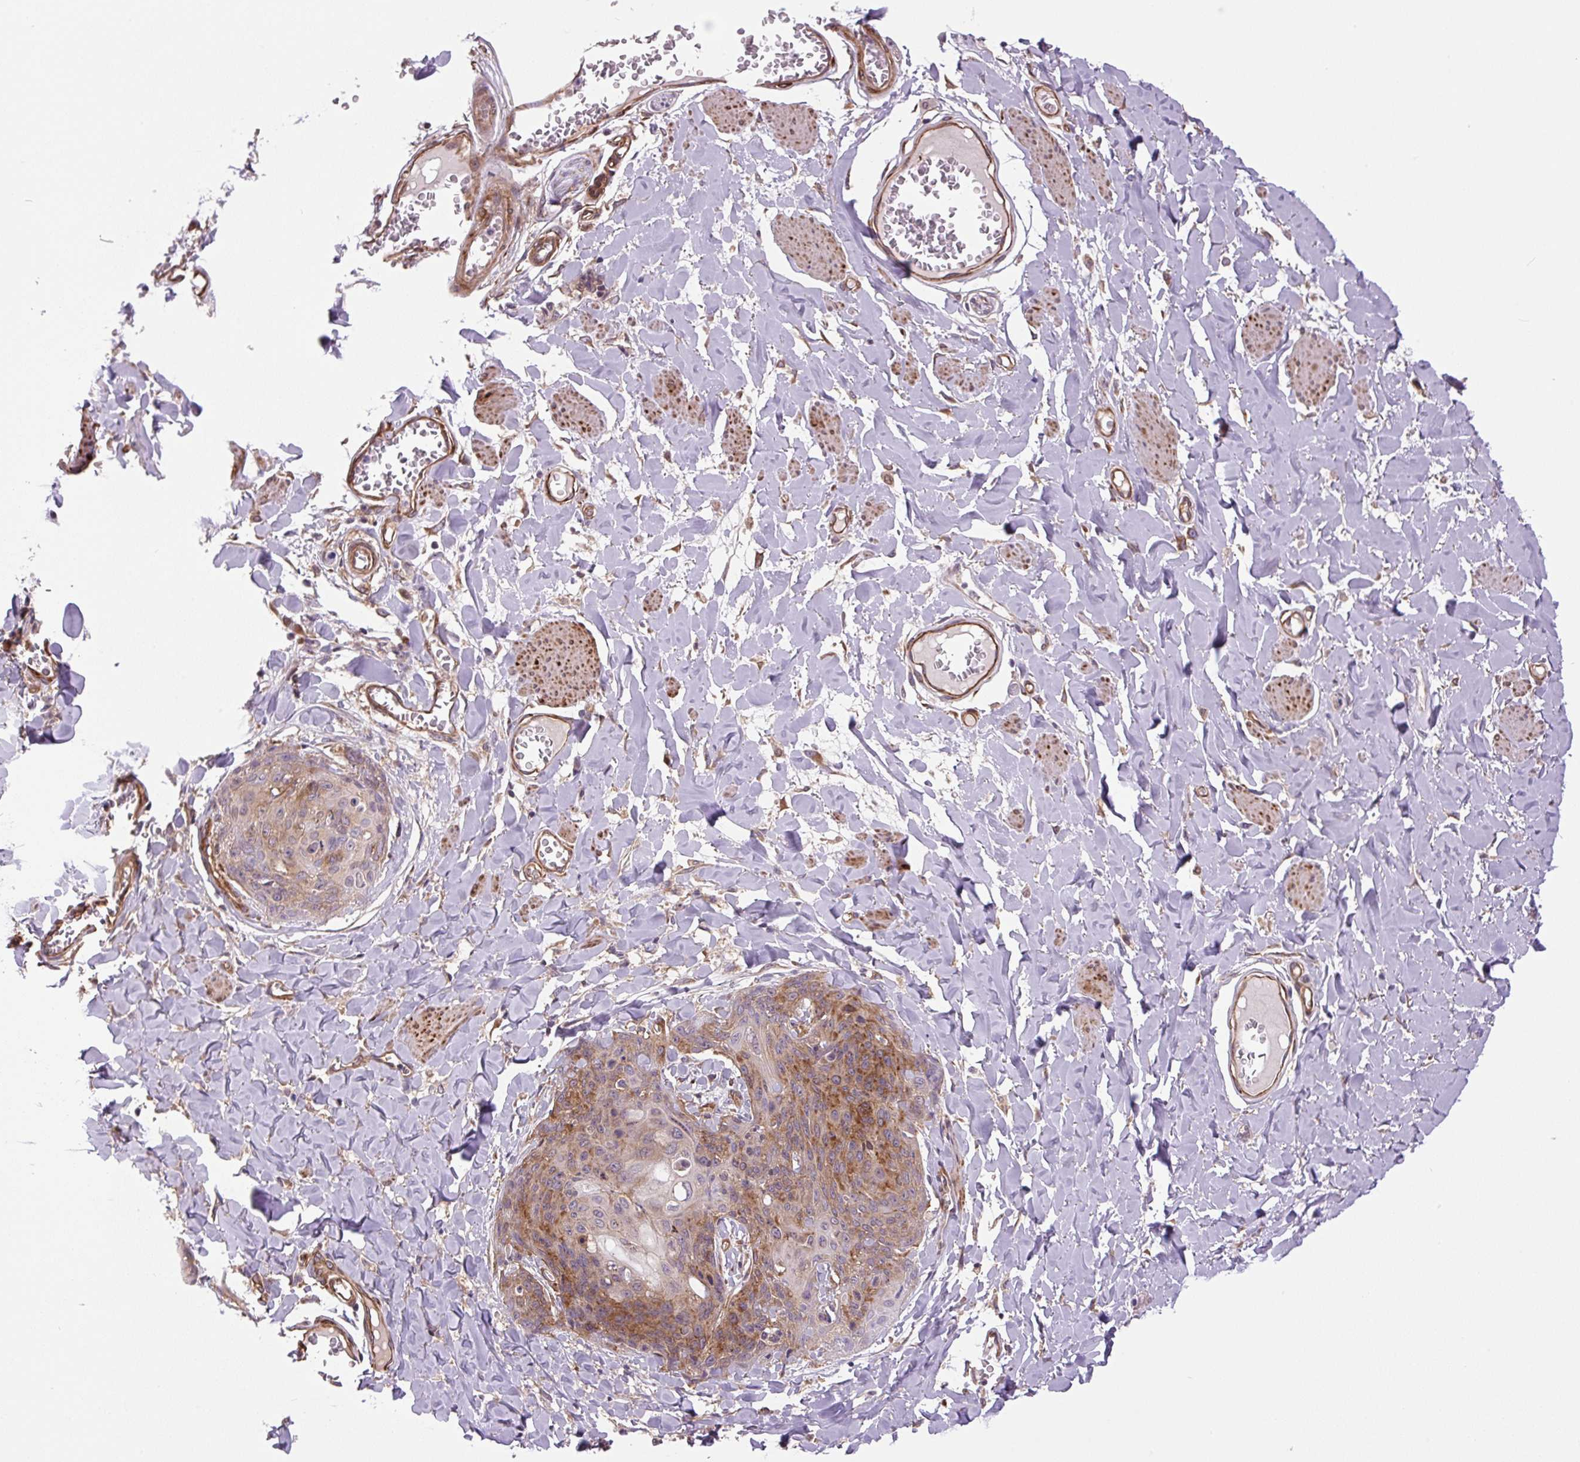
{"staining": {"intensity": "moderate", "quantity": ">75%", "location": "cytoplasmic/membranous"}, "tissue": "skin cancer", "cell_type": "Tumor cells", "image_type": "cancer", "snomed": [{"axis": "morphology", "description": "Squamous cell carcinoma, NOS"}, {"axis": "topography", "description": "Skin"}, {"axis": "topography", "description": "Vulva"}], "caption": "Immunohistochemistry (IHC) histopathology image of skin cancer stained for a protein (brown), which displays medium levels of moderate cytoplasmic/membranous staining in approximately >75% of tumor cells.", "gene": "SEPTIN10", "patient": {"sex": "female", "age": 85}}